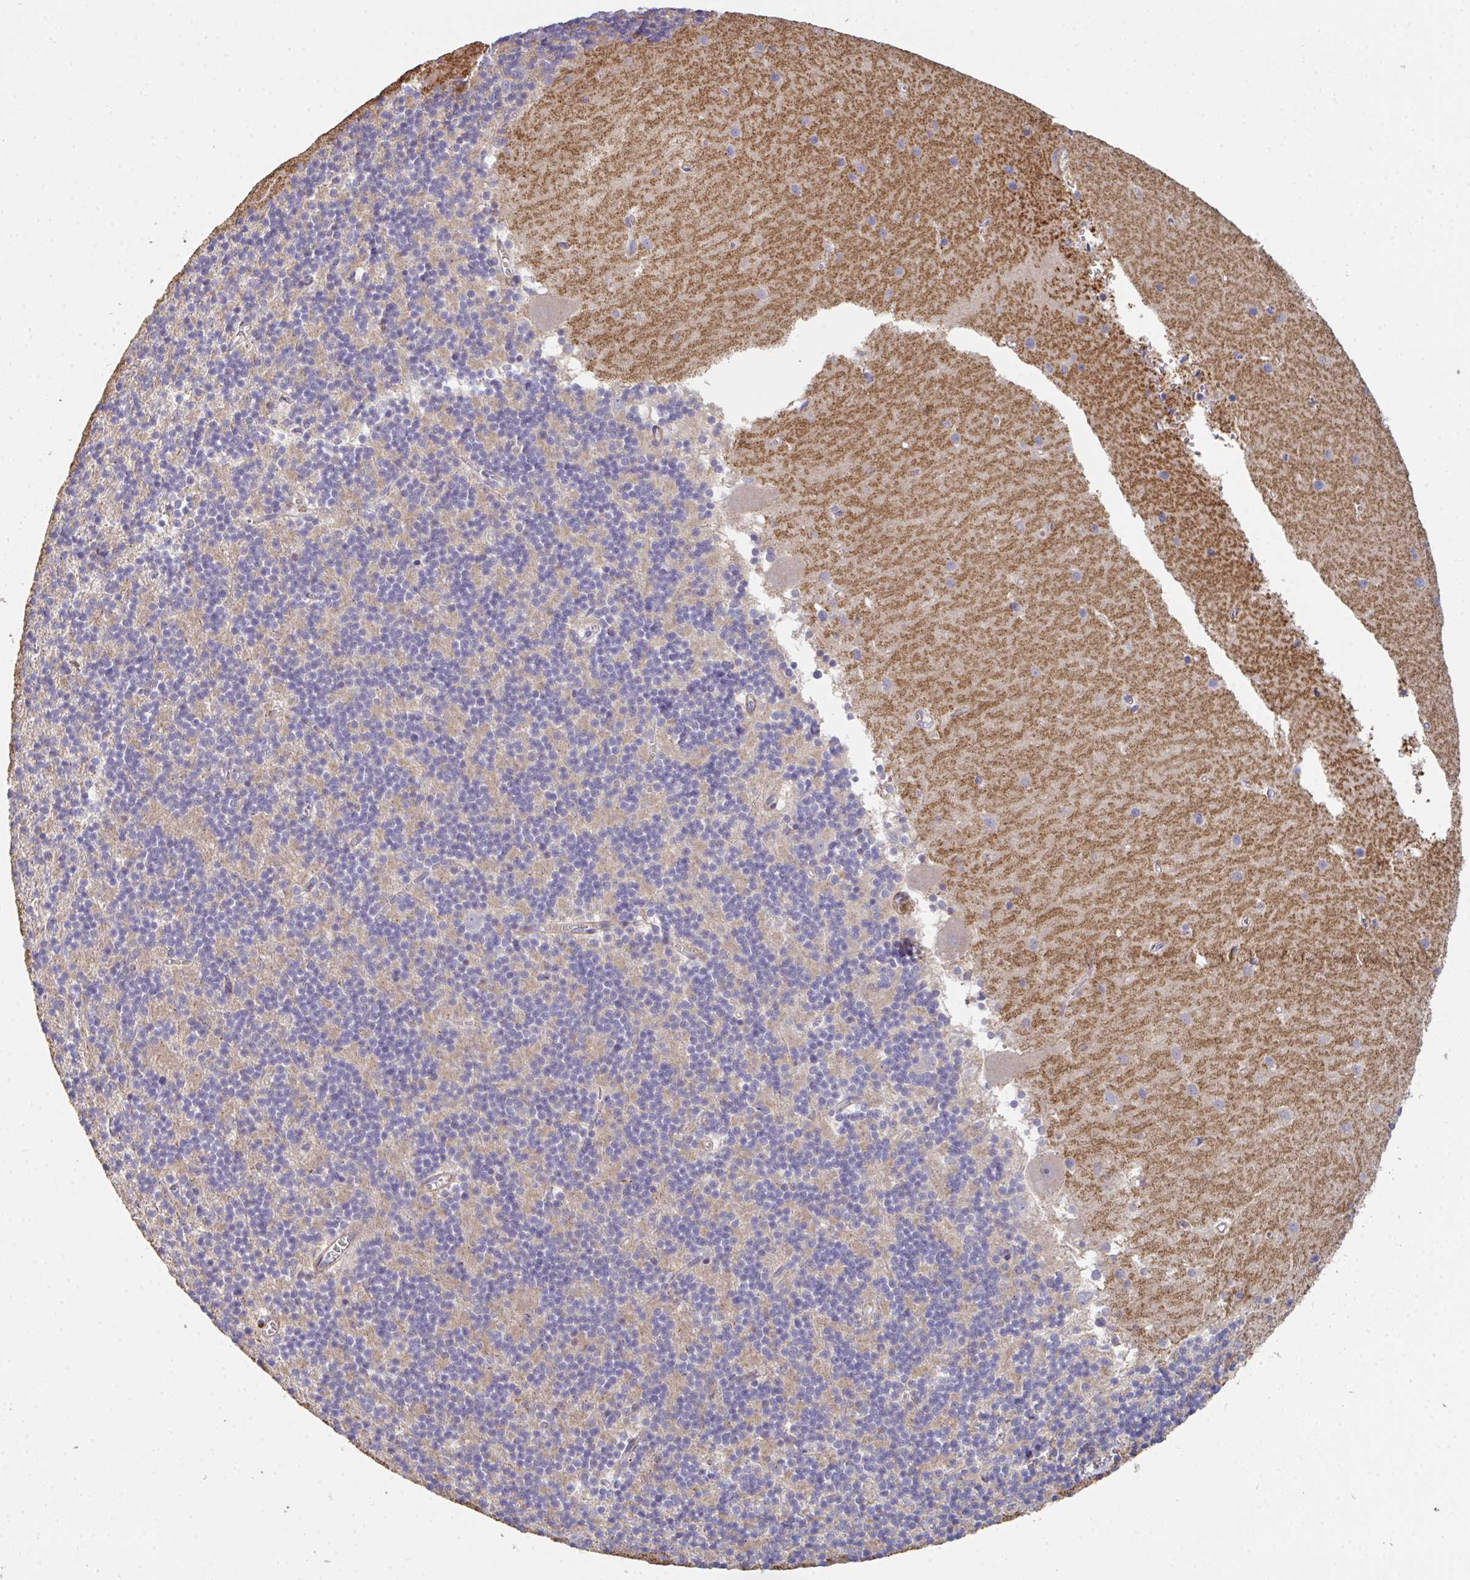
{"staining": {"intensity": "negative", "quantity": "none", "location": "none"}, "tissue": "cerebellum", "cell_type": "Cells in granular layer", "image_type": "normal", "snomed": [{"axis": "morphology", "description": "Normal tissue, NOS"}, {"axis": "topography", "description": "Cerebellum"}], "caption": "An immunohistochemistry (IHC) photomicrograph of unremarkable cerebellum is shown. There is no staining in cells in granular layer of cerebellum. (DAB (3,3'-diaminobenzidine) immunohistochemistry (IHC), high magnification).", "gene": "FZD2", "patient": {"sex": "male", "age": 54}}